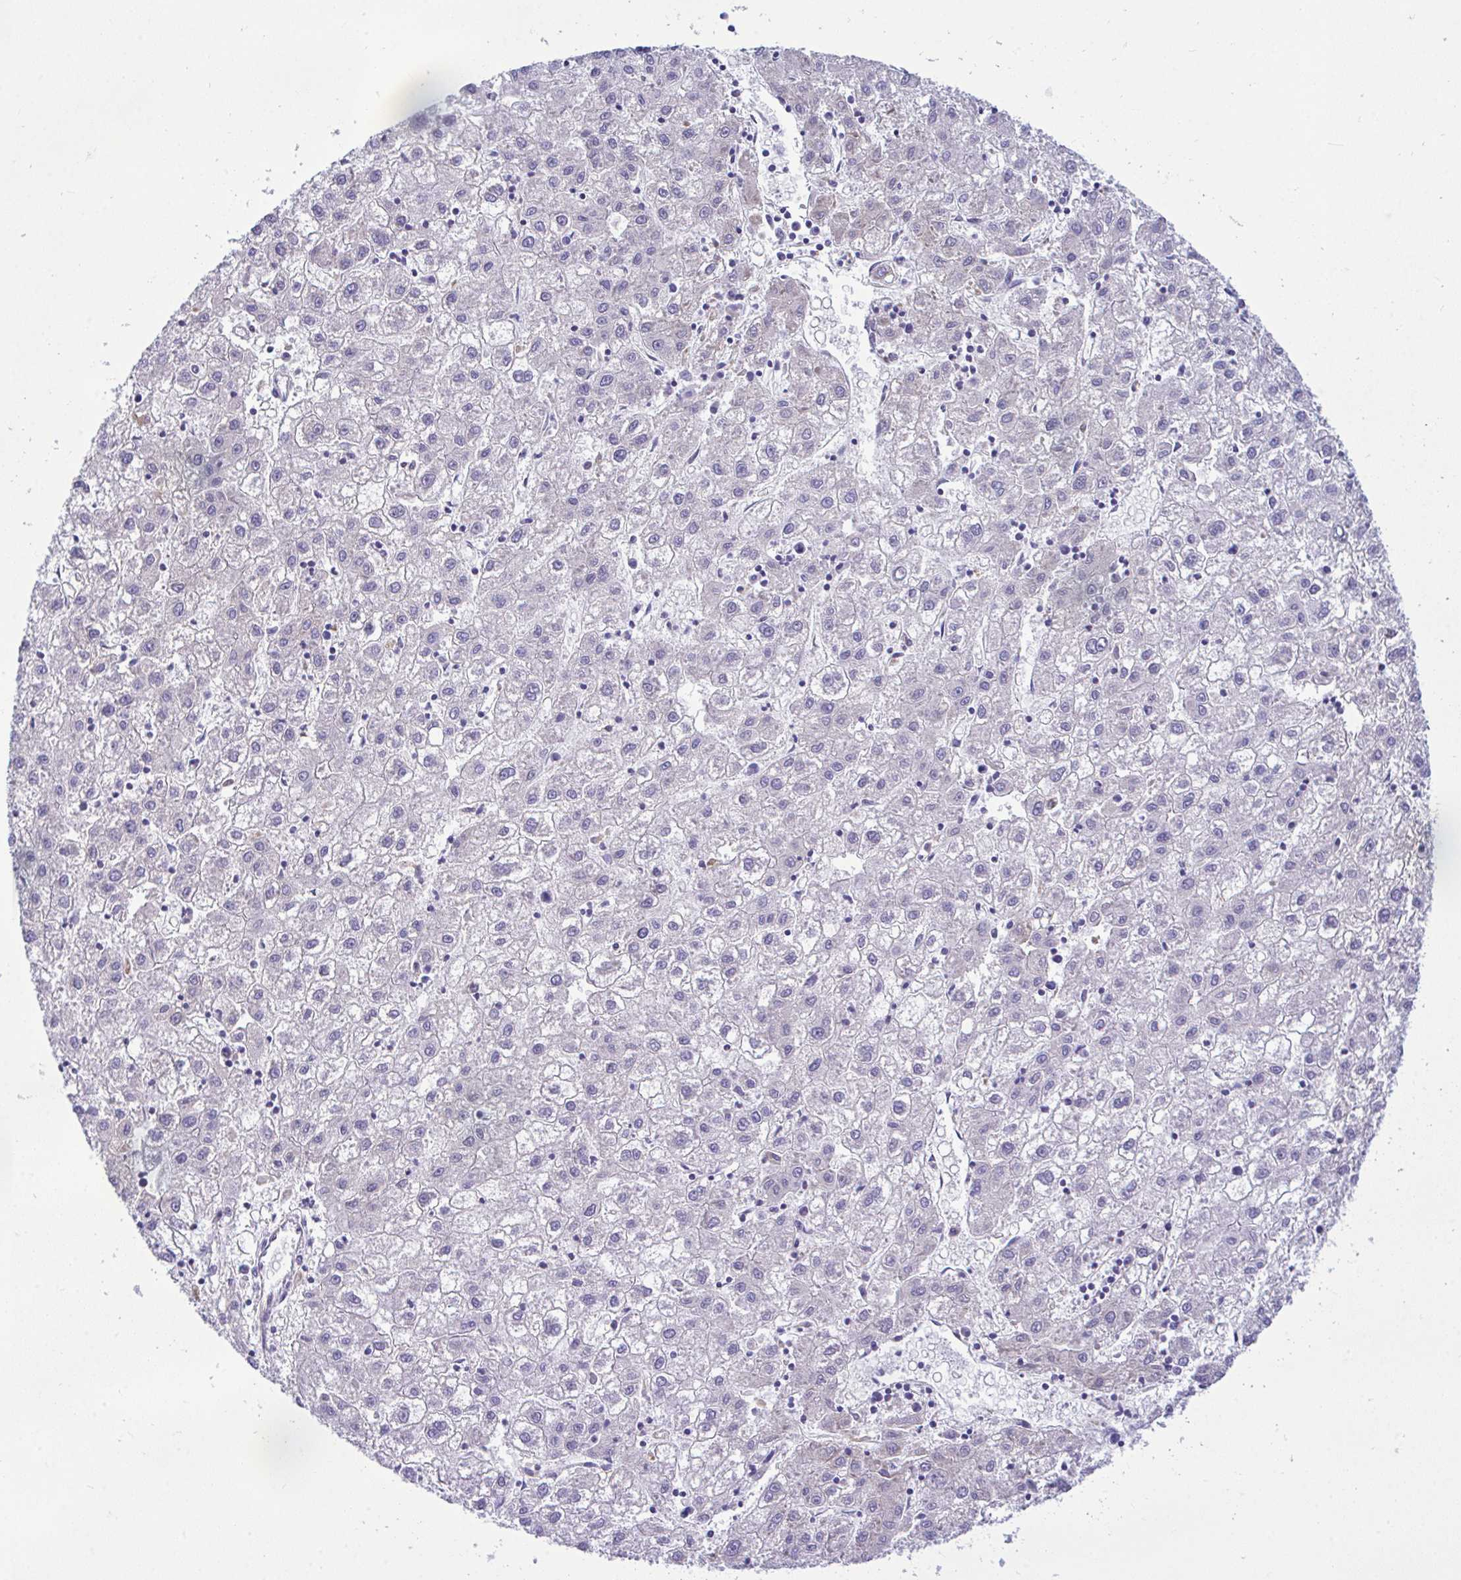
{"staining": {"intensity": "negative", "quantity": "none", "location": "none"}, "tissue": "liver cancer", "cell_type": "Tumor cells", "image_type": "cancer", "snomed": [{"axis": "morphology", "description": "Carcinoma, Hepatocellular, NOS"}, {"axis": "topography", "description": "Liver"}], "caption": "IHC histopathology image of human liver cancer stained for a protein (brown), which exhibits no expression in tumor cells.", "gene": "PIGK", "patient": {"sex": "male", "age": 72}}